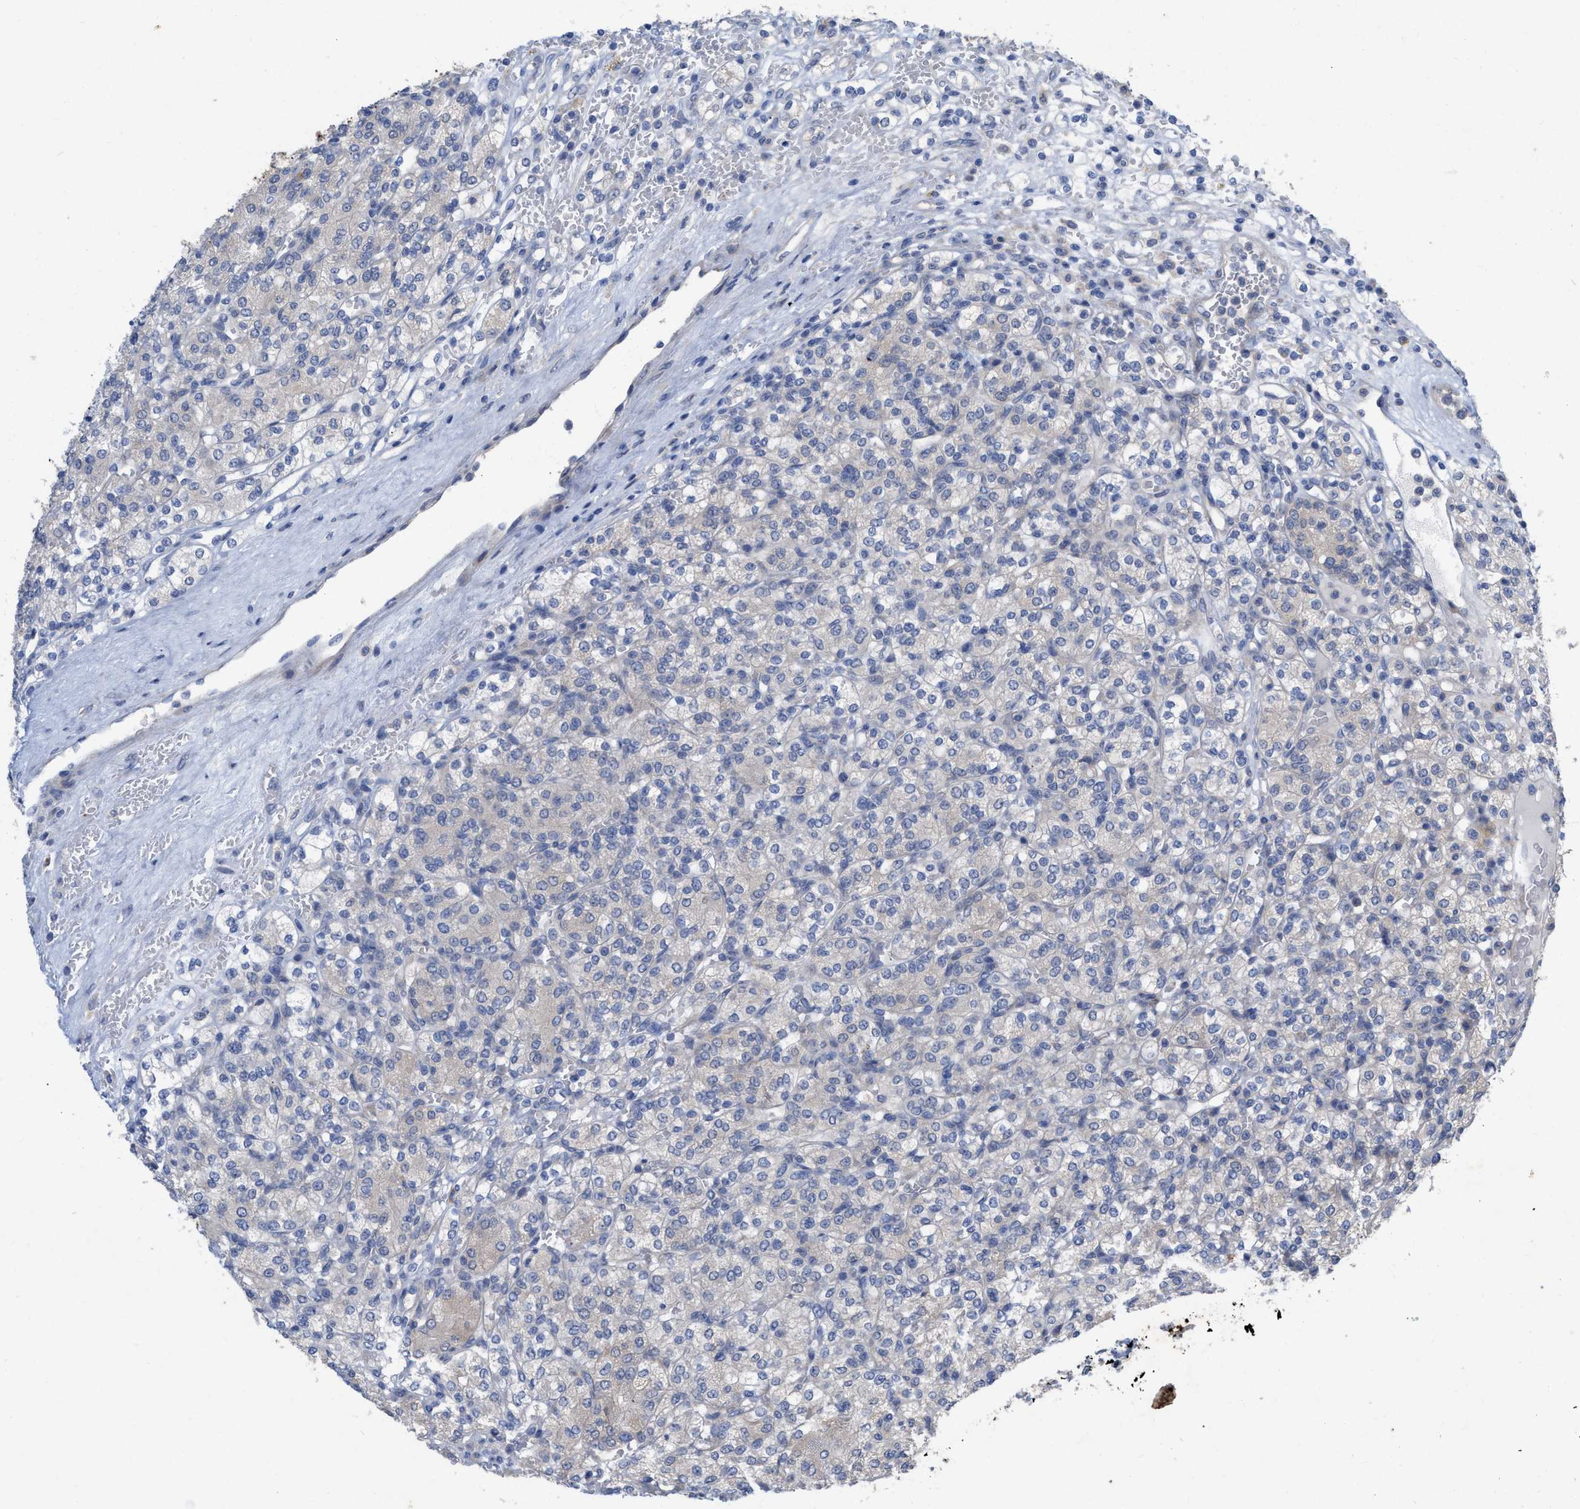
{"staining": {"intensity": "negative", "quantity": "none", "location": "none"}, "tissue": "renal cancer", "cell_type": "Tumor cells", "image_type": "cancer", "snomed": [{"axis": "morphology", "description": "Adenocarcinoma, NOS"}, {"axis": "topography", "description": "Kidney"}], "caption": "Immunohistochemistry (IHC) histopathology image of human adenocarcinoma (renal) stained for a protein (brown), which shows no positivity in tumor cells.", "gene": "VIP", "patient": {"sex": "male", "age": 77}}